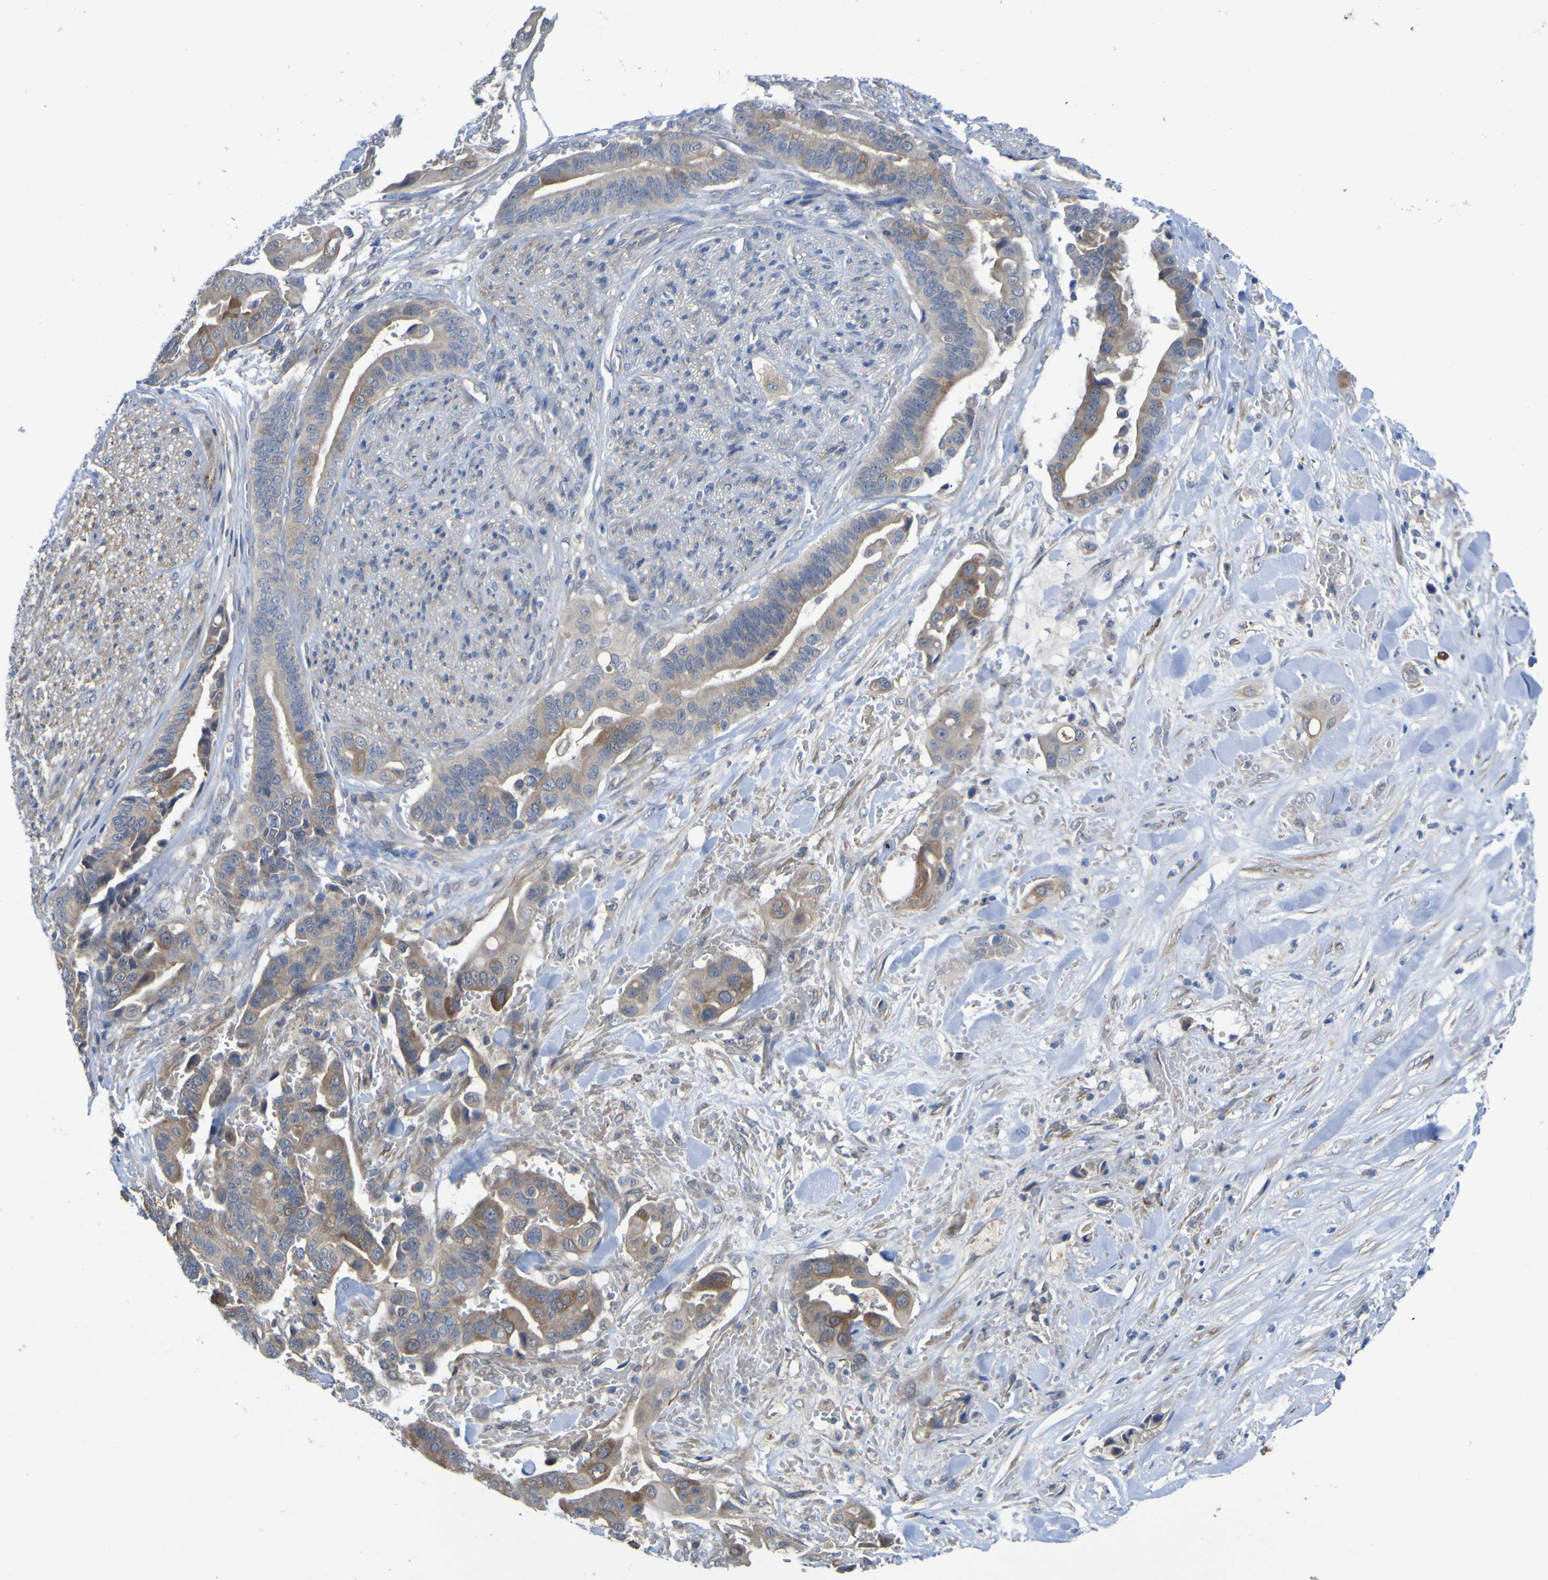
{"staining": {"intensity": "moderate", "quantity": ">75%", "location": "cytoplasmic/membranous"}, "tissue": "liver cancer", "cell_type": "Tumor cells", "image_type": "cancer", "snomed": [{"axis": "morphology", "description": "Cholangiocarcinoma"}, {"axis": "topography", "description": "Liver"}], "caption": "A histopathology image of human cholangiocarcinoma (liver) stained for a protein reveals moderate cytoplasmic/membranous brown staining in tumor cells.", "gene": "TNFRSF11A", "patient": {"sex": "female", "age": 61}}